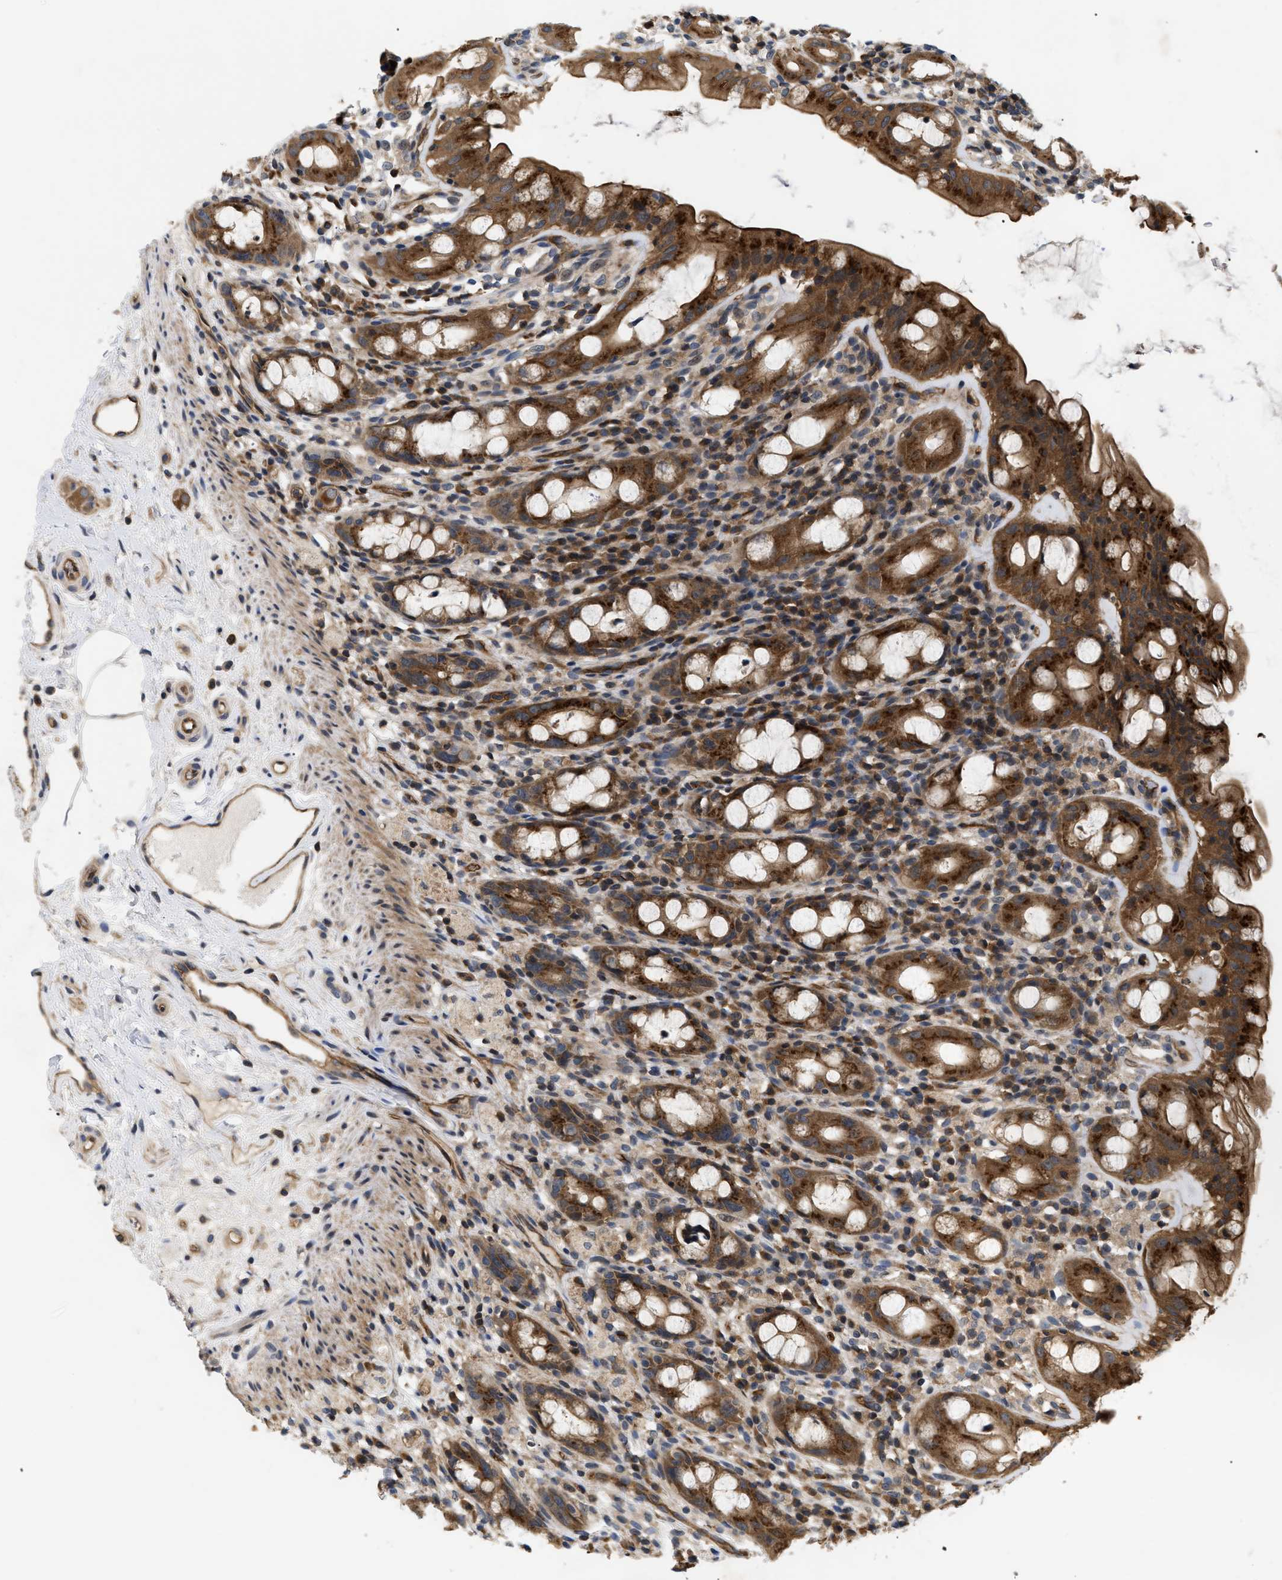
{"staining": {"intensity": "strong", "quantity": ">75%", "location": "cytoplasmic/membranous"}, "tissue": "rectum", "cell_type": "Glandular cells", "image_type": "normal", "snomed": [{"axis": "morphology", "description": "Normal tissue, NOS"}, {"axis": "topography", "description": "Rectum"}], "caption": "Strong cytoplasmic/membranous staining for a protein is seen in approximately >75% of glandular cells of benign rectum using immunohistochemistry (IHC).", "gene": "HMGCR", "patient": {"sex": "male", "age": 44}}